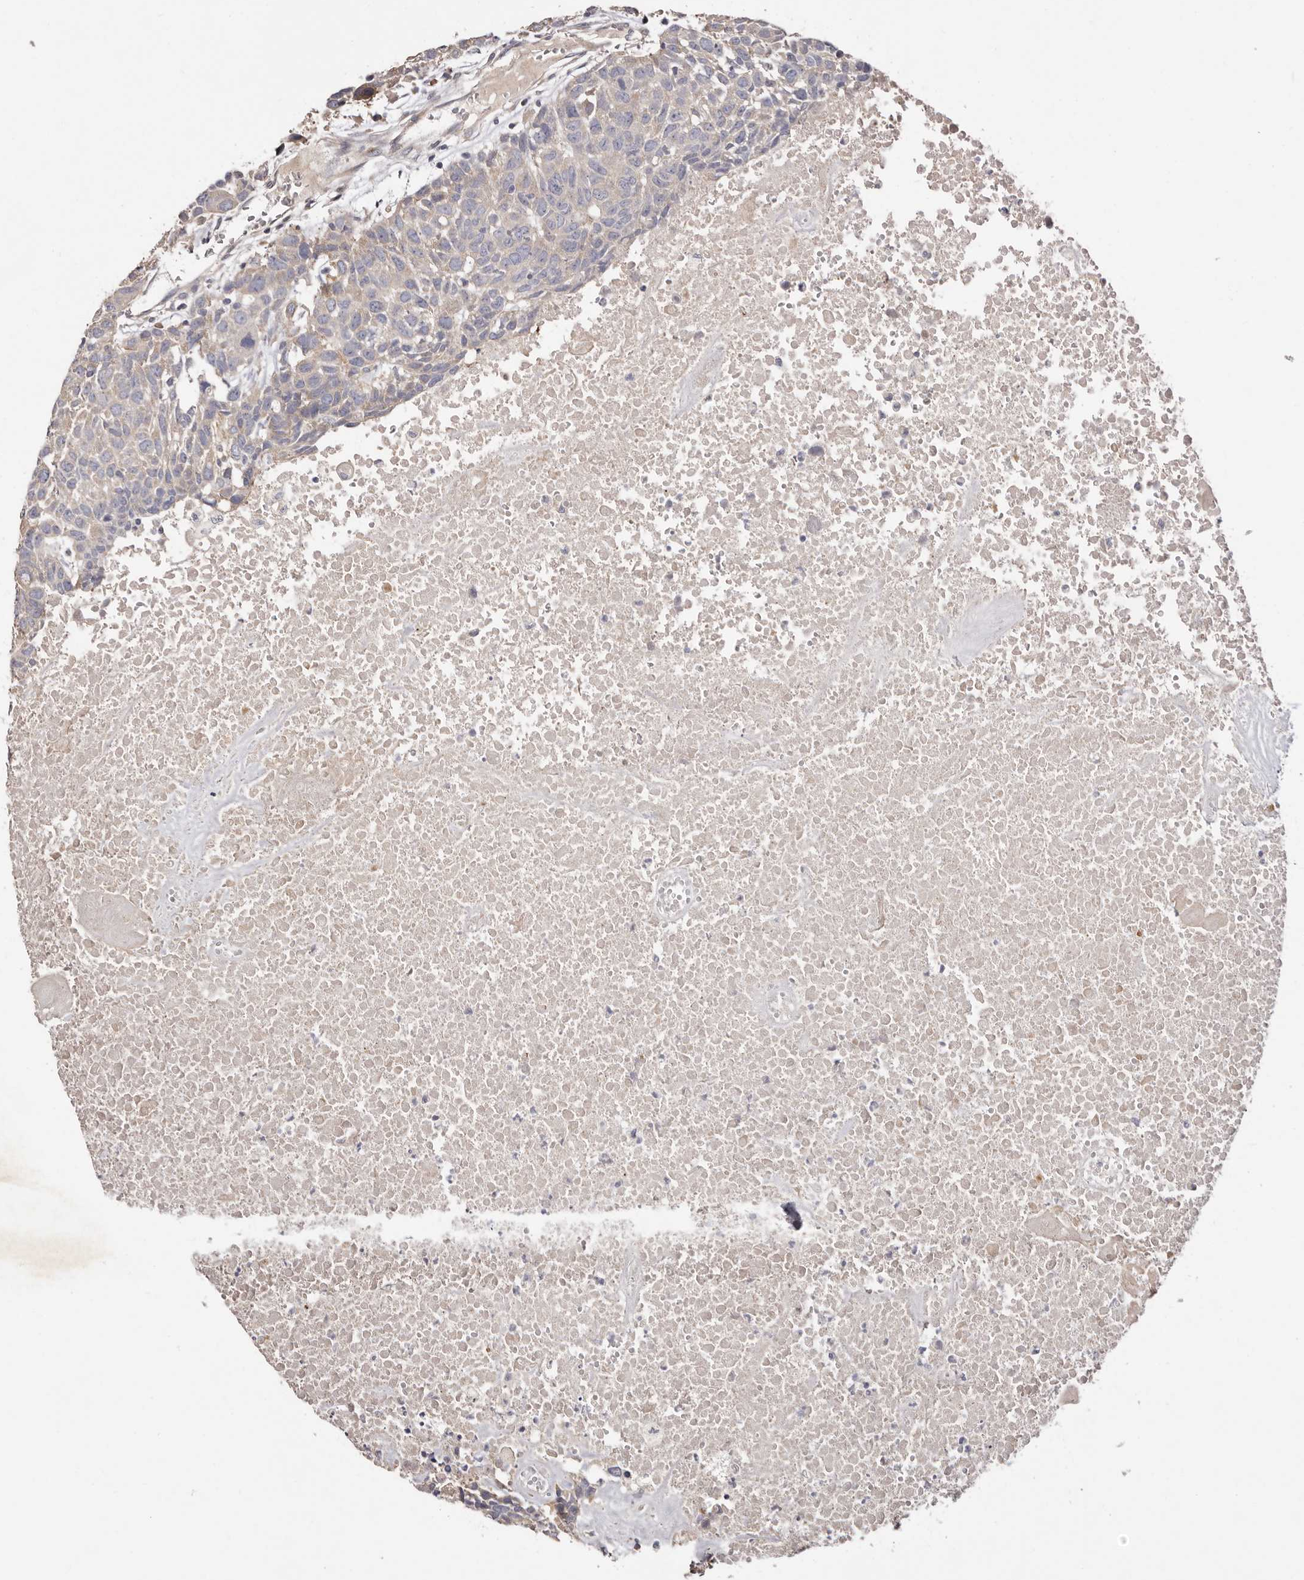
{"staining": {"intensity": "negative", "quantity": "none", "location": "none"}, "tissue": "head and neck cancer", "cell_type": "Tumor cells", "image_type": "cancer", "snomed": [{"axis": "morphology", "description": "Squamous cell carcinoma, NOS"}, {"axis": "topography", "description": "Head-Neck"}], "caption": "High power microscopy photomicrograph of an IHC micrograph of squamous cell carcinoma (head and neck), revealing no significant expression in tumor cells.", "gene": "FAM167B", "patient": {"sex": "male", "age": 66}}